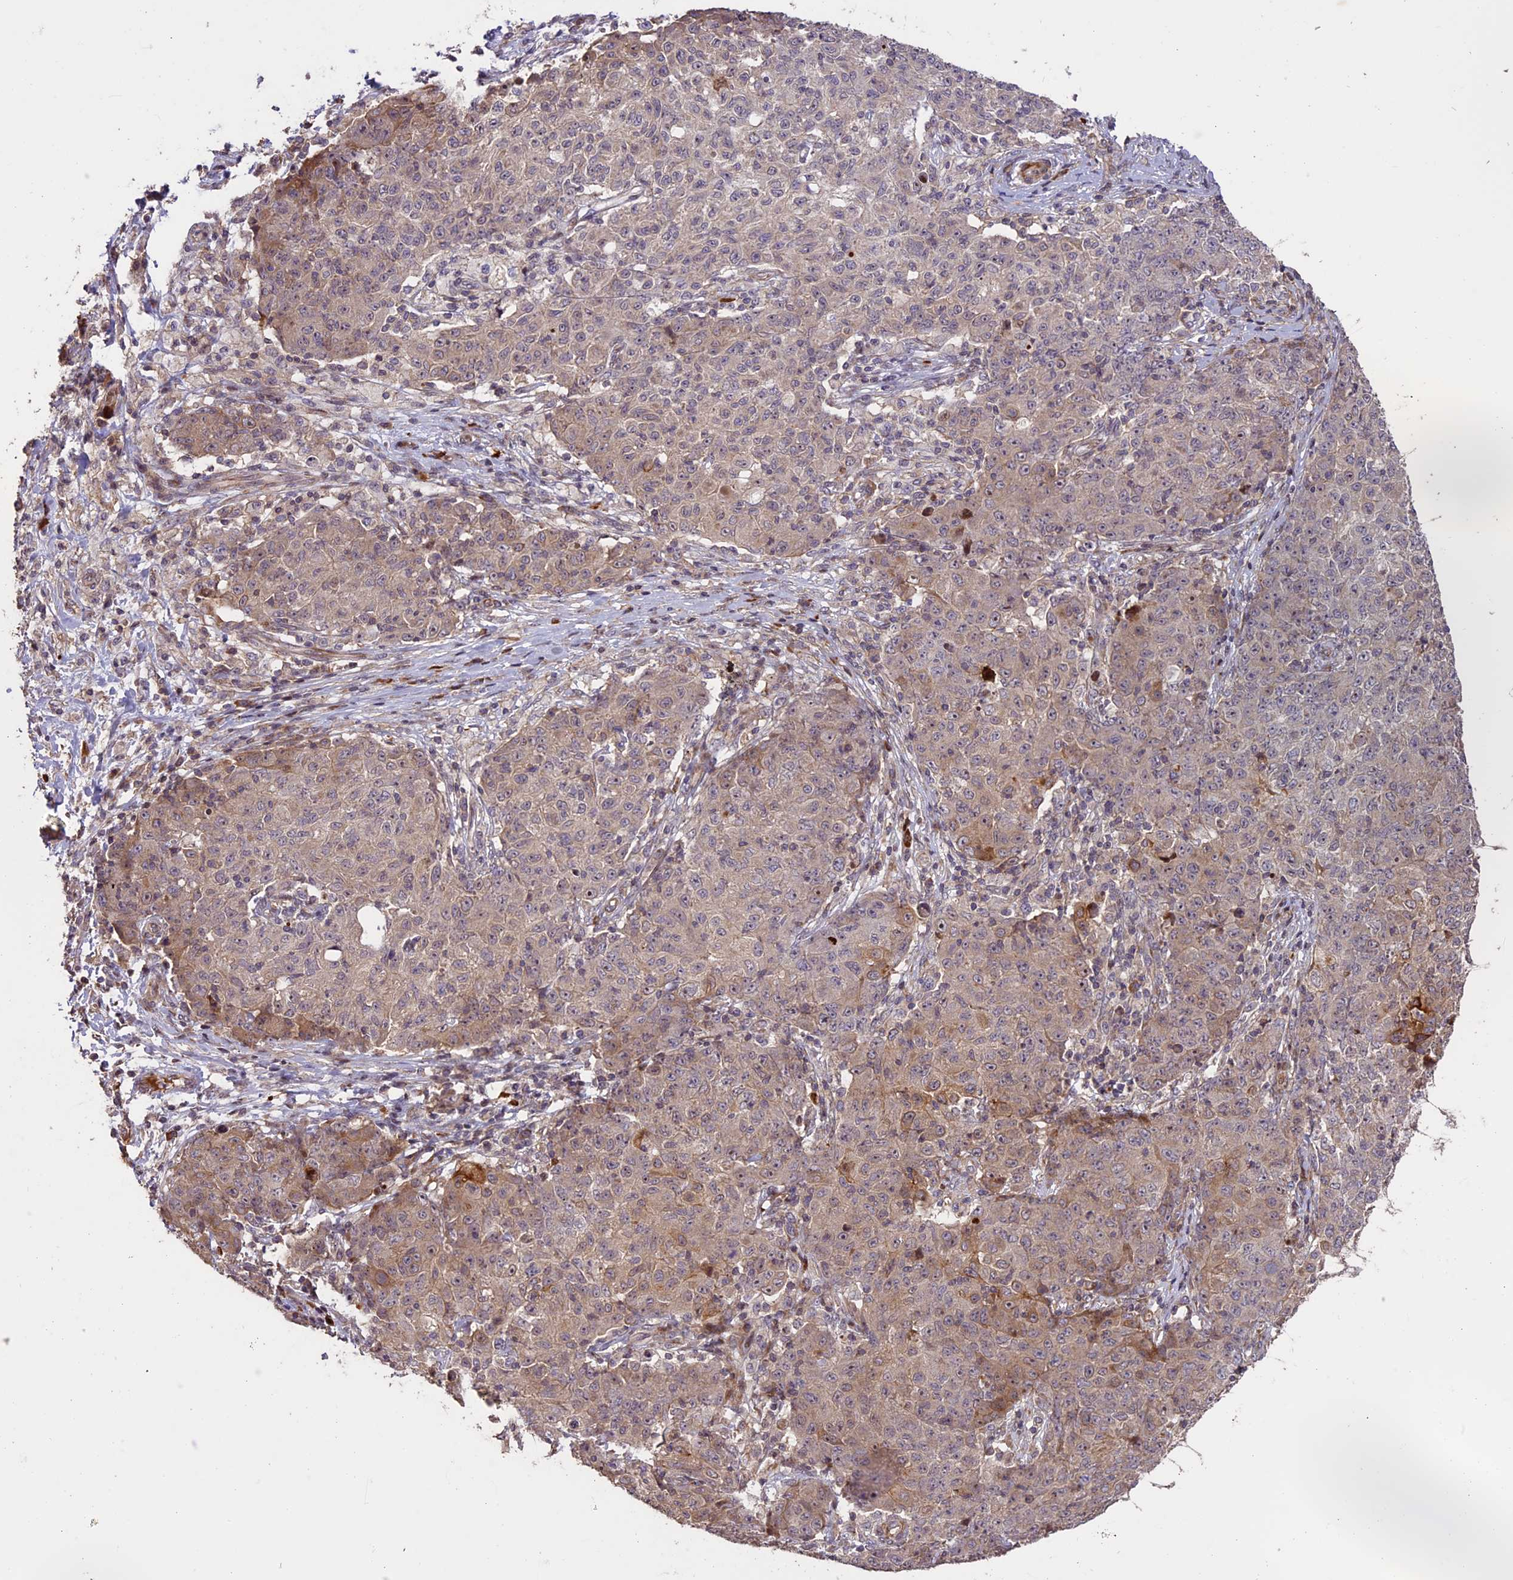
{"staining": {"intensity": "moderate", "quantity": "<25%", "location": "cytoplasmic/membranous"}, "tissue": "ovarian cancer", "cell_type": "Tumor cells", "image_type": "cancer", "snomed": [{"axis": "morphology", "description": "Carcinoma, endometroid"}, {"axis": "topography", "description": "Ovary"}], "caption": "This photomicrograph reveals ovarian cancer stained with immunohistochemistry to label a protein in brown. The cytoplasmic/membranous of tumor cells show moderate positivity for the protein. Nuclei are counter-stained blue.", "gene": "ENHO", "patient": {"sex": "female", "age": 42}}